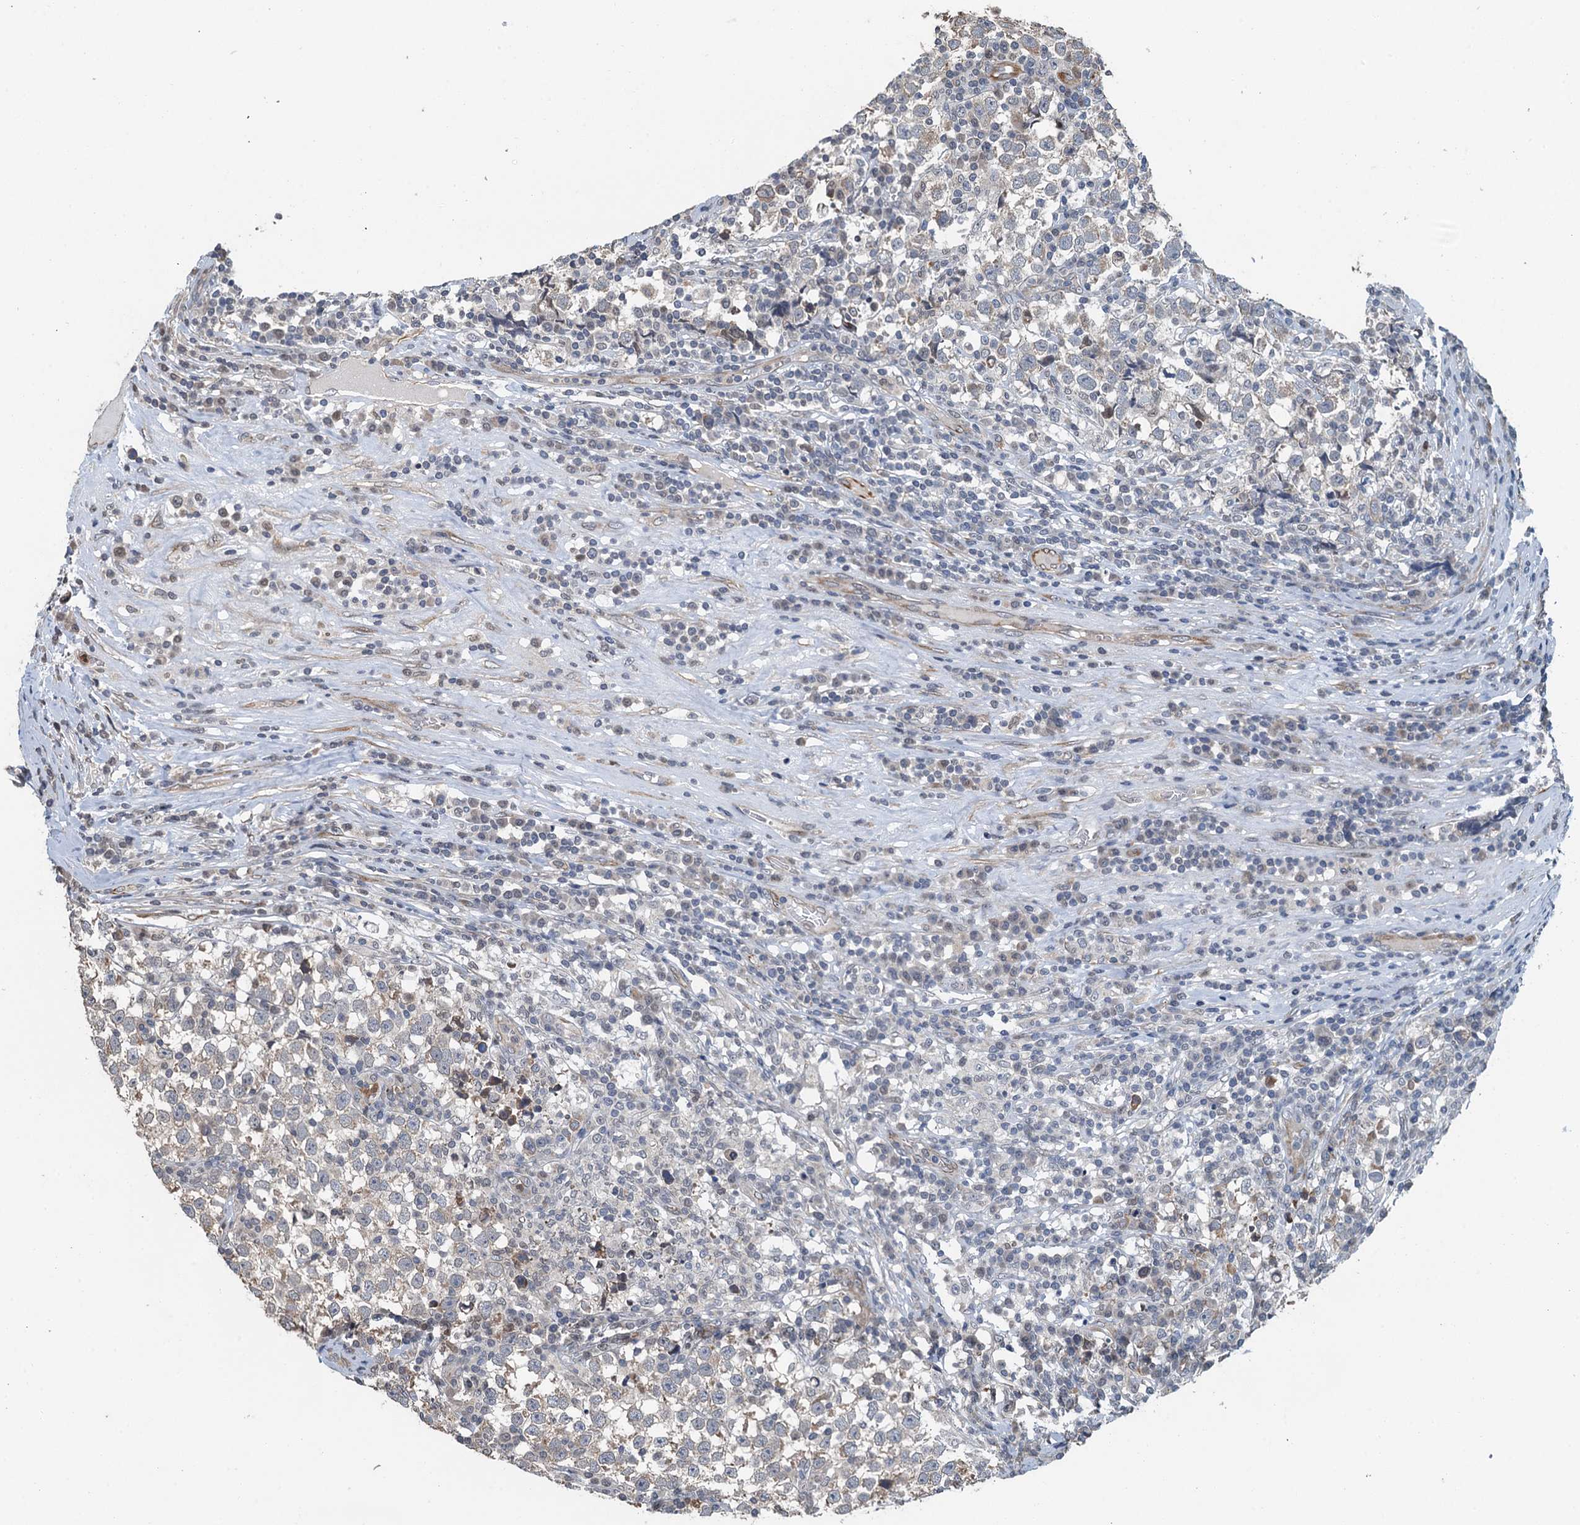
{"staining": {"intensity": "negative", "quantity": "none", "location": "none"}, "tissue": "testis cancer", "cell_type": "Tumor cells", "image_type": "cancer", "snomed": [{"axis": "morphology", "description": "Normal tissue, NOS"}, {"axis": "morphology", "description": "Seminoma, NOS"}, {"axis": "topography", "description": "Testis"}], "caption": "IHC of human testis seminoma demonstrates no staining in tumor cells. (DAB (3,3'-diaminobenzidine) IHC with hematoxylin counter stain).", "gene": "WHAMM", "patient": {"sex": "male", "age": 43}}